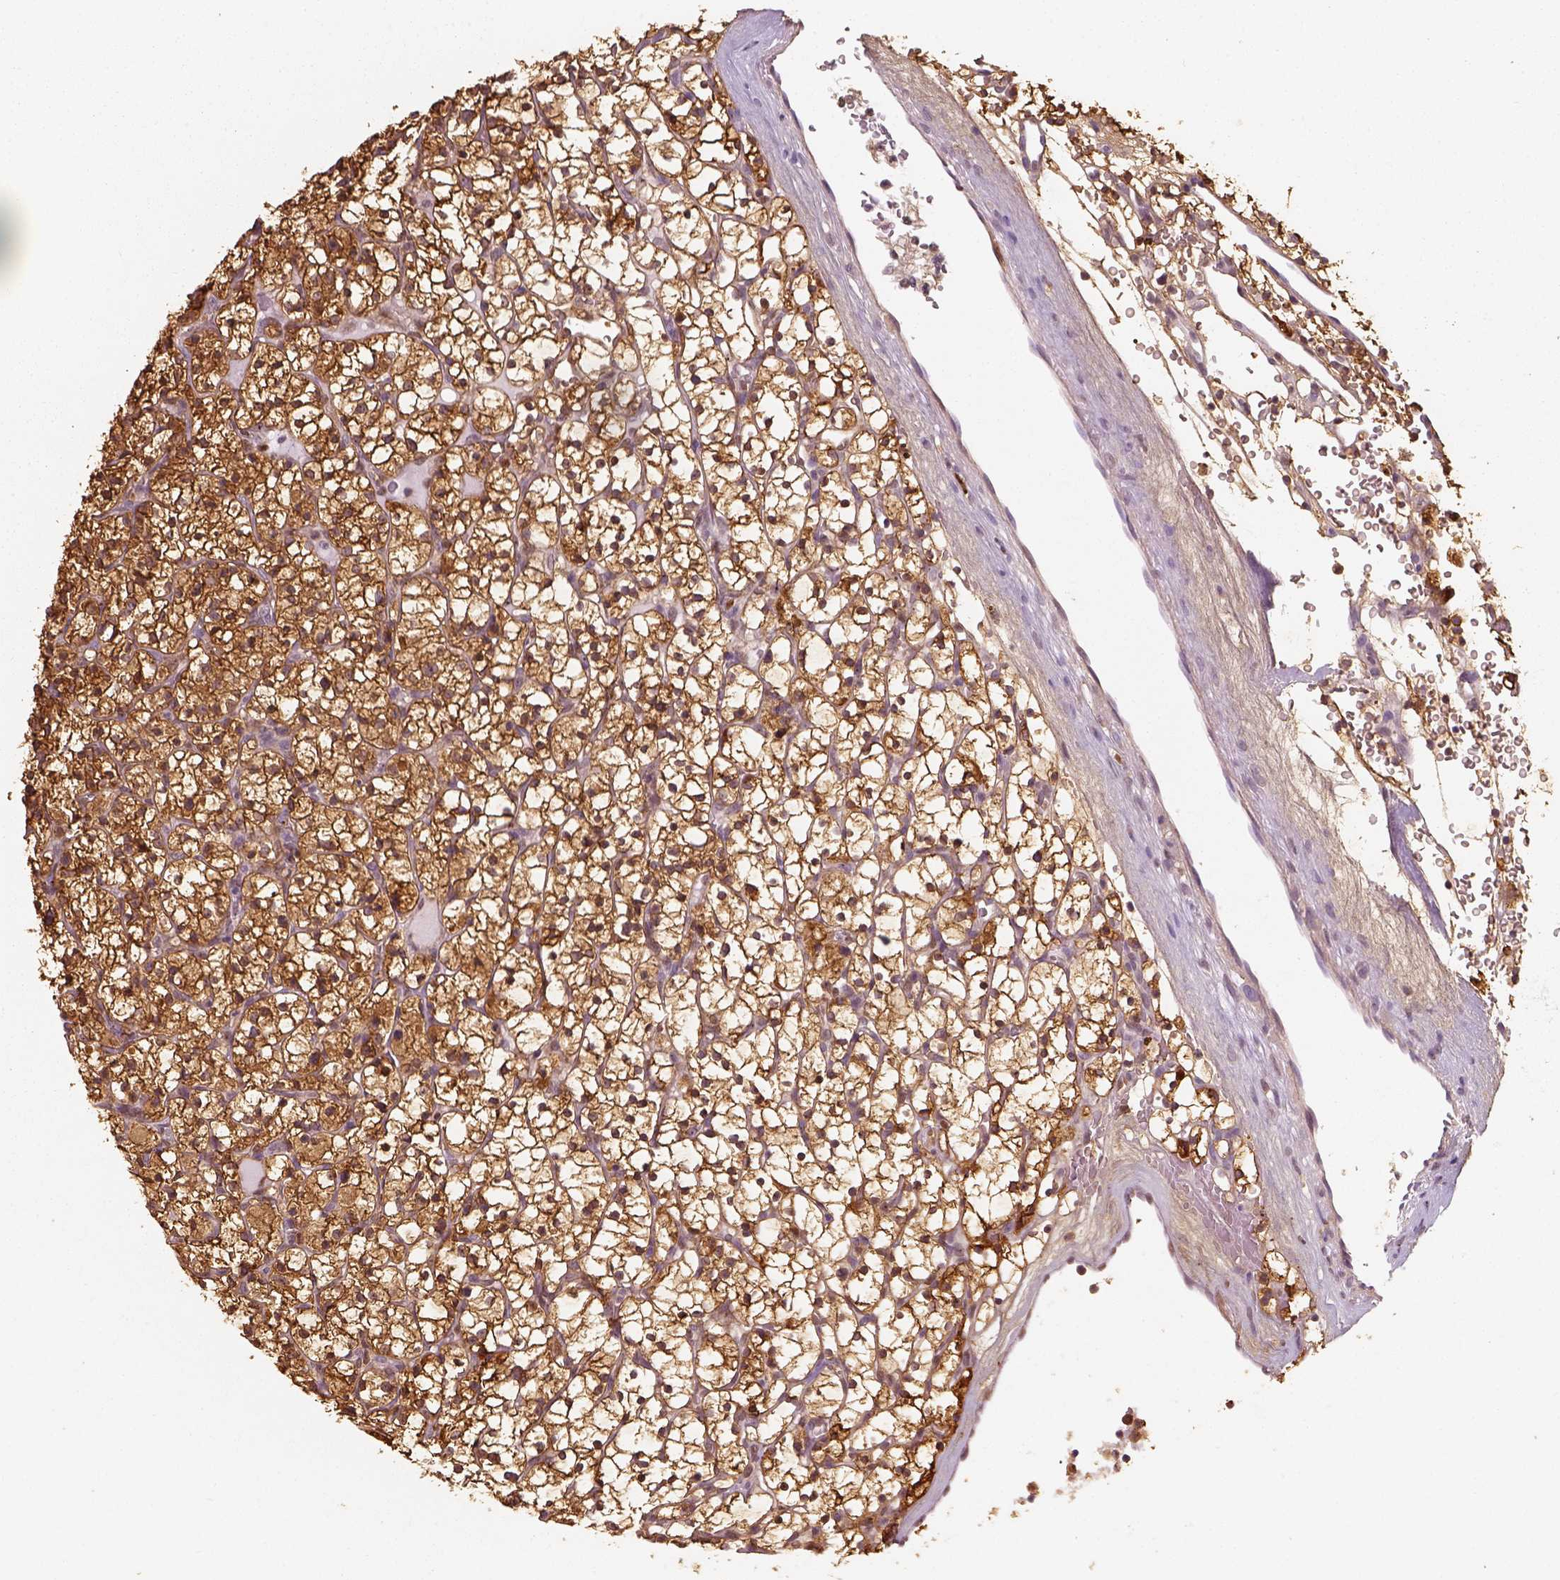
{"staining": {"intensity": "strong", "quantity": ">75%", "location": "cytoplasmic/membranous,nuclear"}, "tissue": "renal cancer", "cell_type": "Tumor cells", "image_type": "cancer", "snomed": [{"axis": "morphology", "description": "Adenocarcinoma, NOS"}, {"axis": "topography", "description": "Kidney"}], "caption": "Protein expression analysis of renal cancer shows strong cytoplasmic/membranous and nuclear positivity in approximately >75% of tumor cells.", "gene": "SQSTM1", "patient": {"sex": "female", "age": 64}}